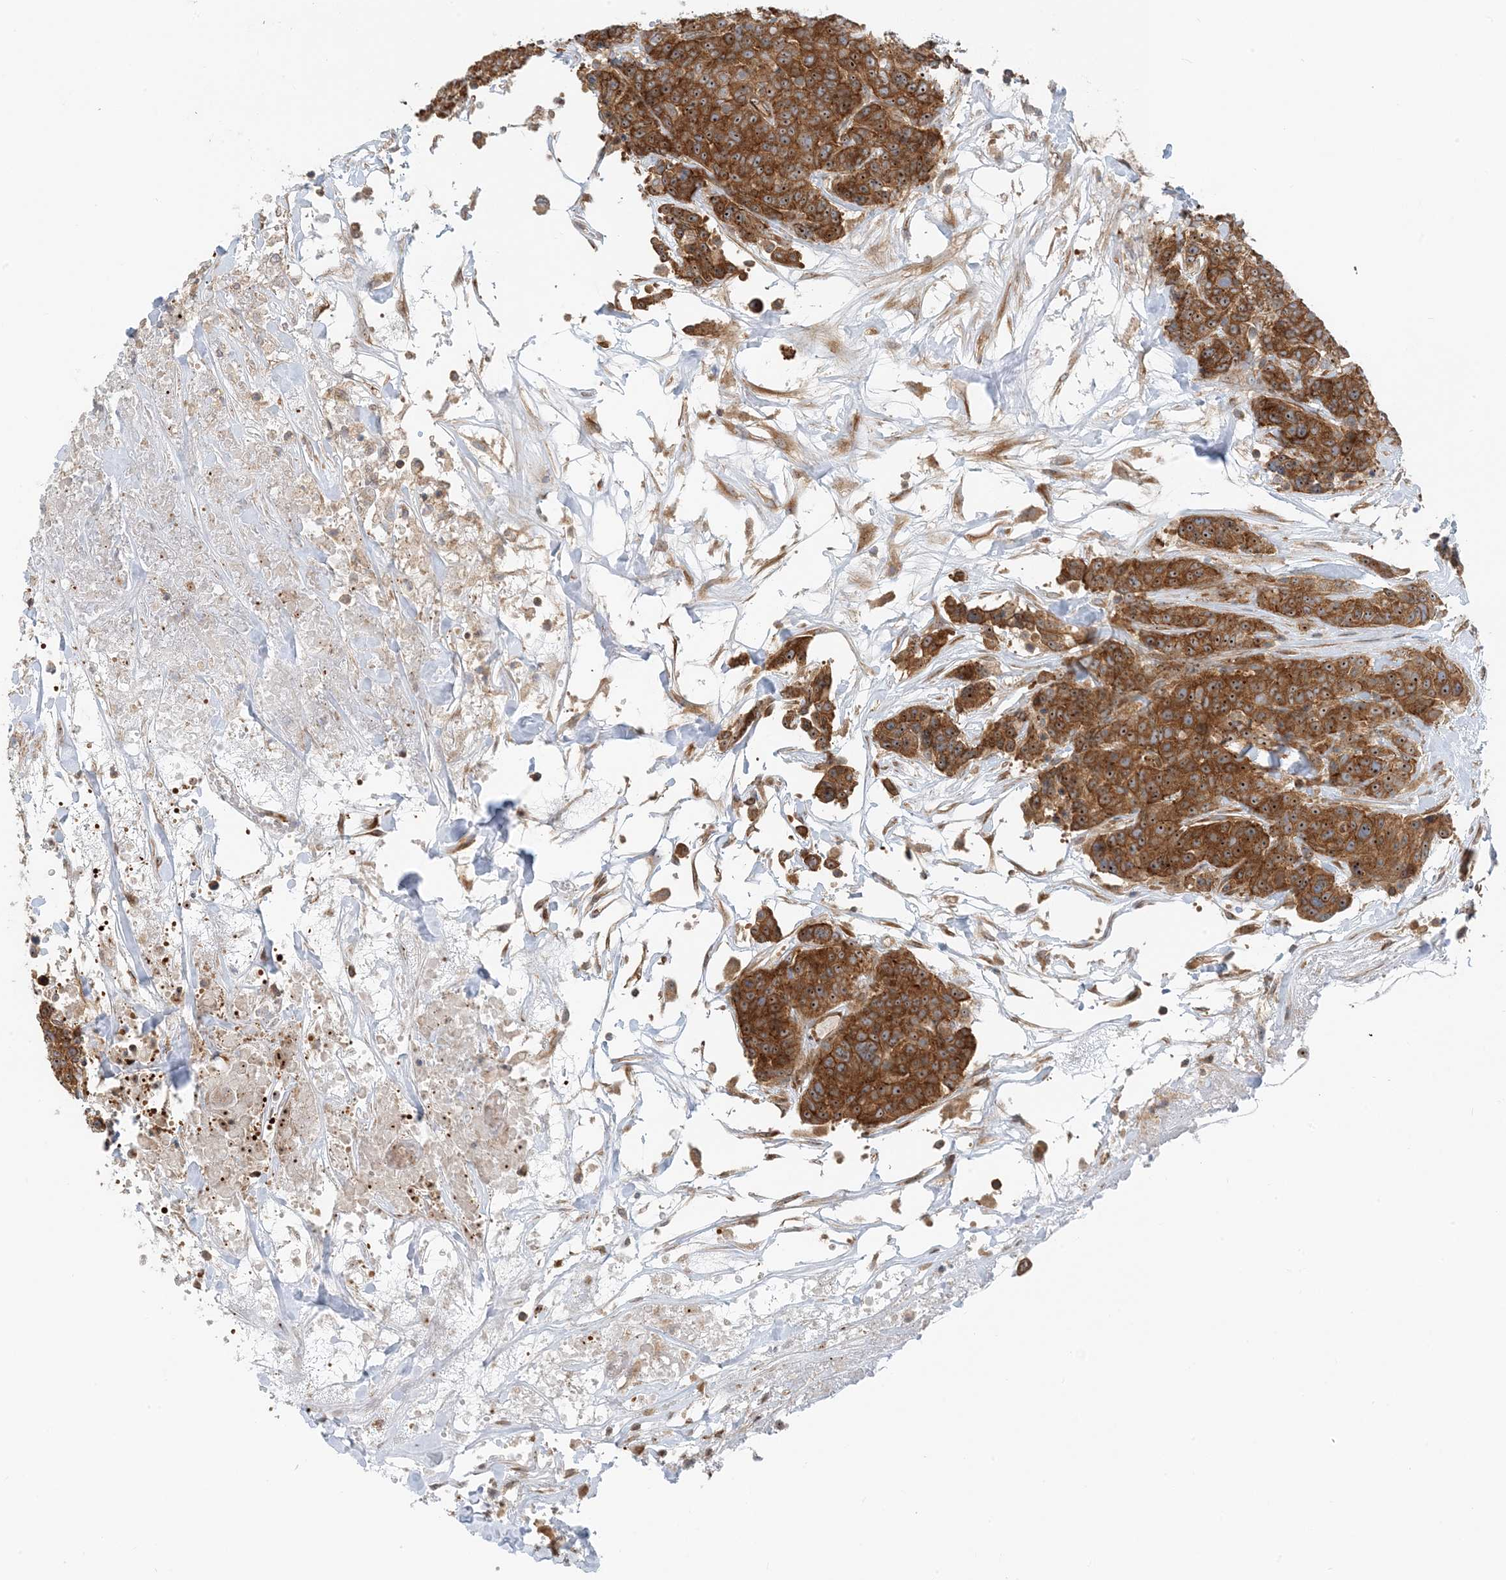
{"staining": {"intensity": "strong", "quantity": ">75%", "location": "cytoplasmic/membranous"}, "tissue": "breast cancer", "cell_type": "Tumor cells", "image_type": "cancer", "snomed": [{"axis": "morphology", "description": "Duct carcinoma"}, {"axis": "topography", "description": "Breast"}], "caption": "Breast cancer tissue displays strong cytoplasmic/membranous positivity in about >75% of tumor cells, visualized by immunohistochemistry.", "gene": "MYL5", "patient": {"sex": "female", "age": 37}}